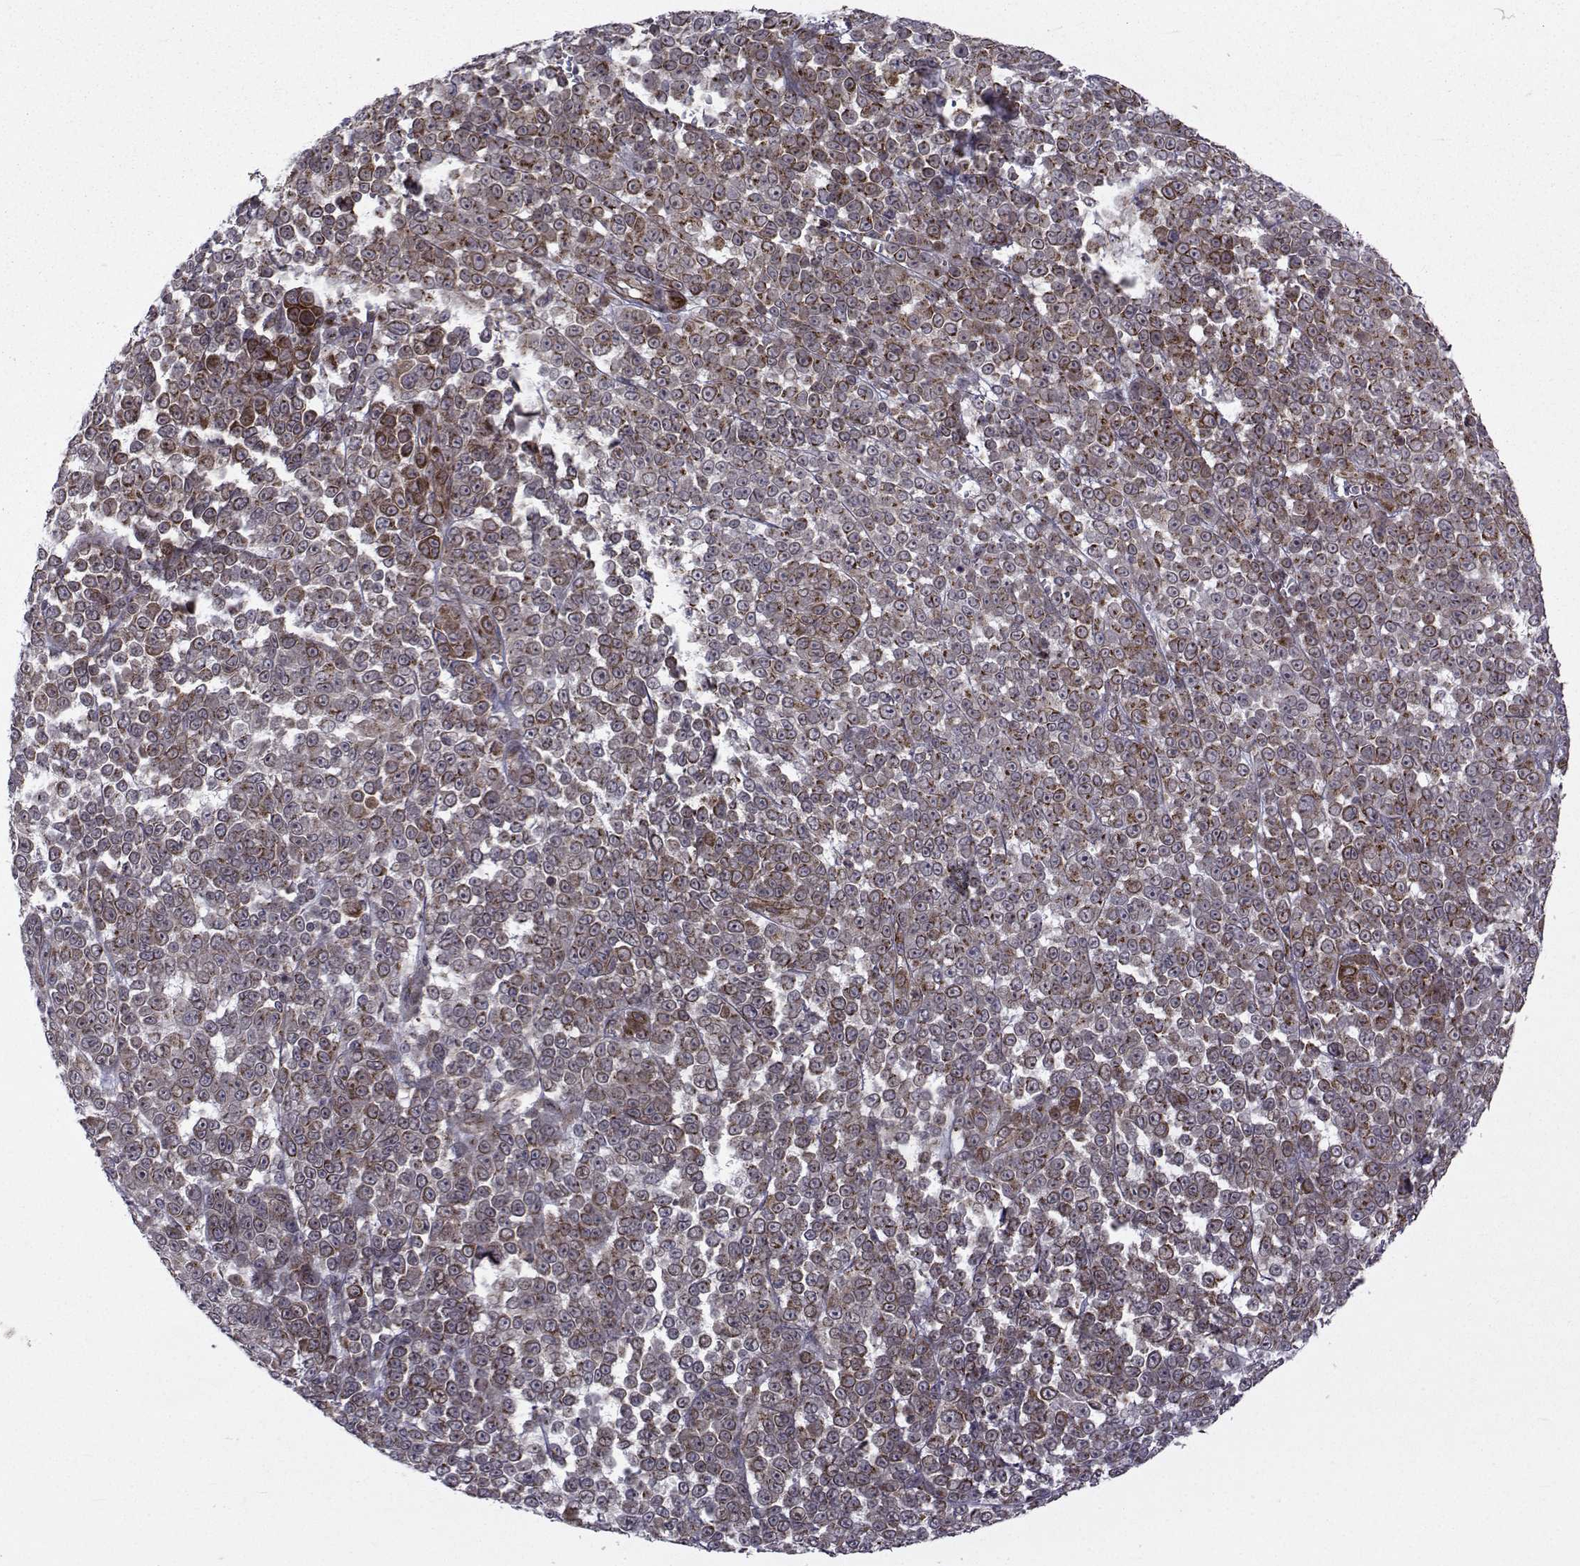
{"staining": {"intensity": "strong", "quantity": "25%-75%", "location": "cytoplasmic/membranous"}, "tissue": "melanoma", "cell_type": "Tumor cells", "image_type": "cancer", "snomed": [{"axis": "morphology", "description": "Malignant melanoma, NOS"}, {"axis": "topography", "description": "Skin"}], "caption": "Malignant melanoma stained for a protein shows strong cytoplasmic/membranous positivity in tumor cells. (IHC, brightfield microscopy, high magnification).", "gene": "ATP6V1C2", "patient": {"sex": "female", "age": 95}}